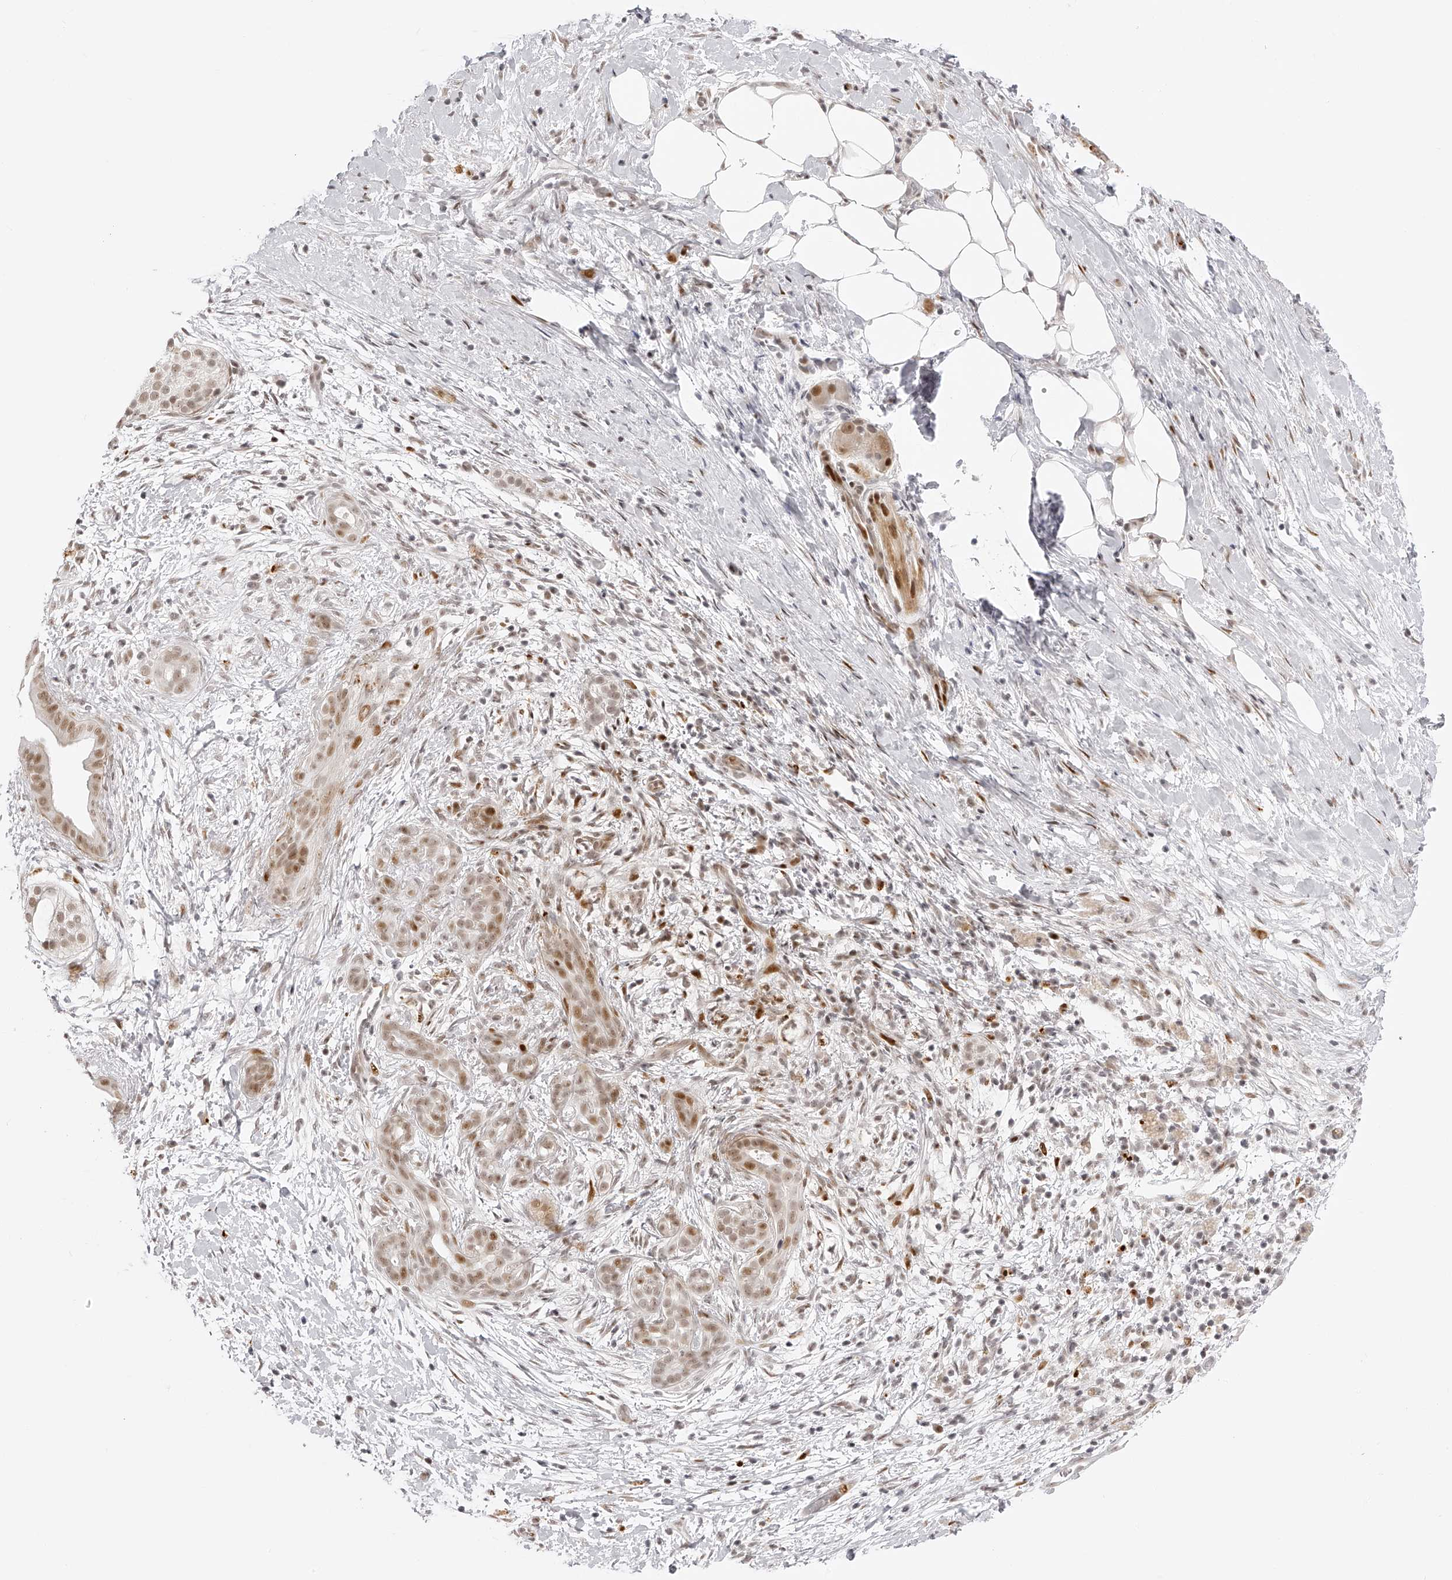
{"staining": {"intensity": "moderate", "quantity": "<25%", "location": "nuclear"}, "tissue": "pancreatic cancer", "cell_type": "Tumor cells", "image_type": "cancer", "snomed": [{"axis": "morphology", "description": "Adenocarcinoma, NOS"}, {"axis": "topography", "description": "Pancreas"}], "caption": "This image demonstrates IHC staining of pancreatic cancer (adenocarcinoma), with low moderate nuclear positivity in approximately <25% of tumor cells.", "gene": "PLEKHG1", "patient": {"sex": "male", "age": 58}}